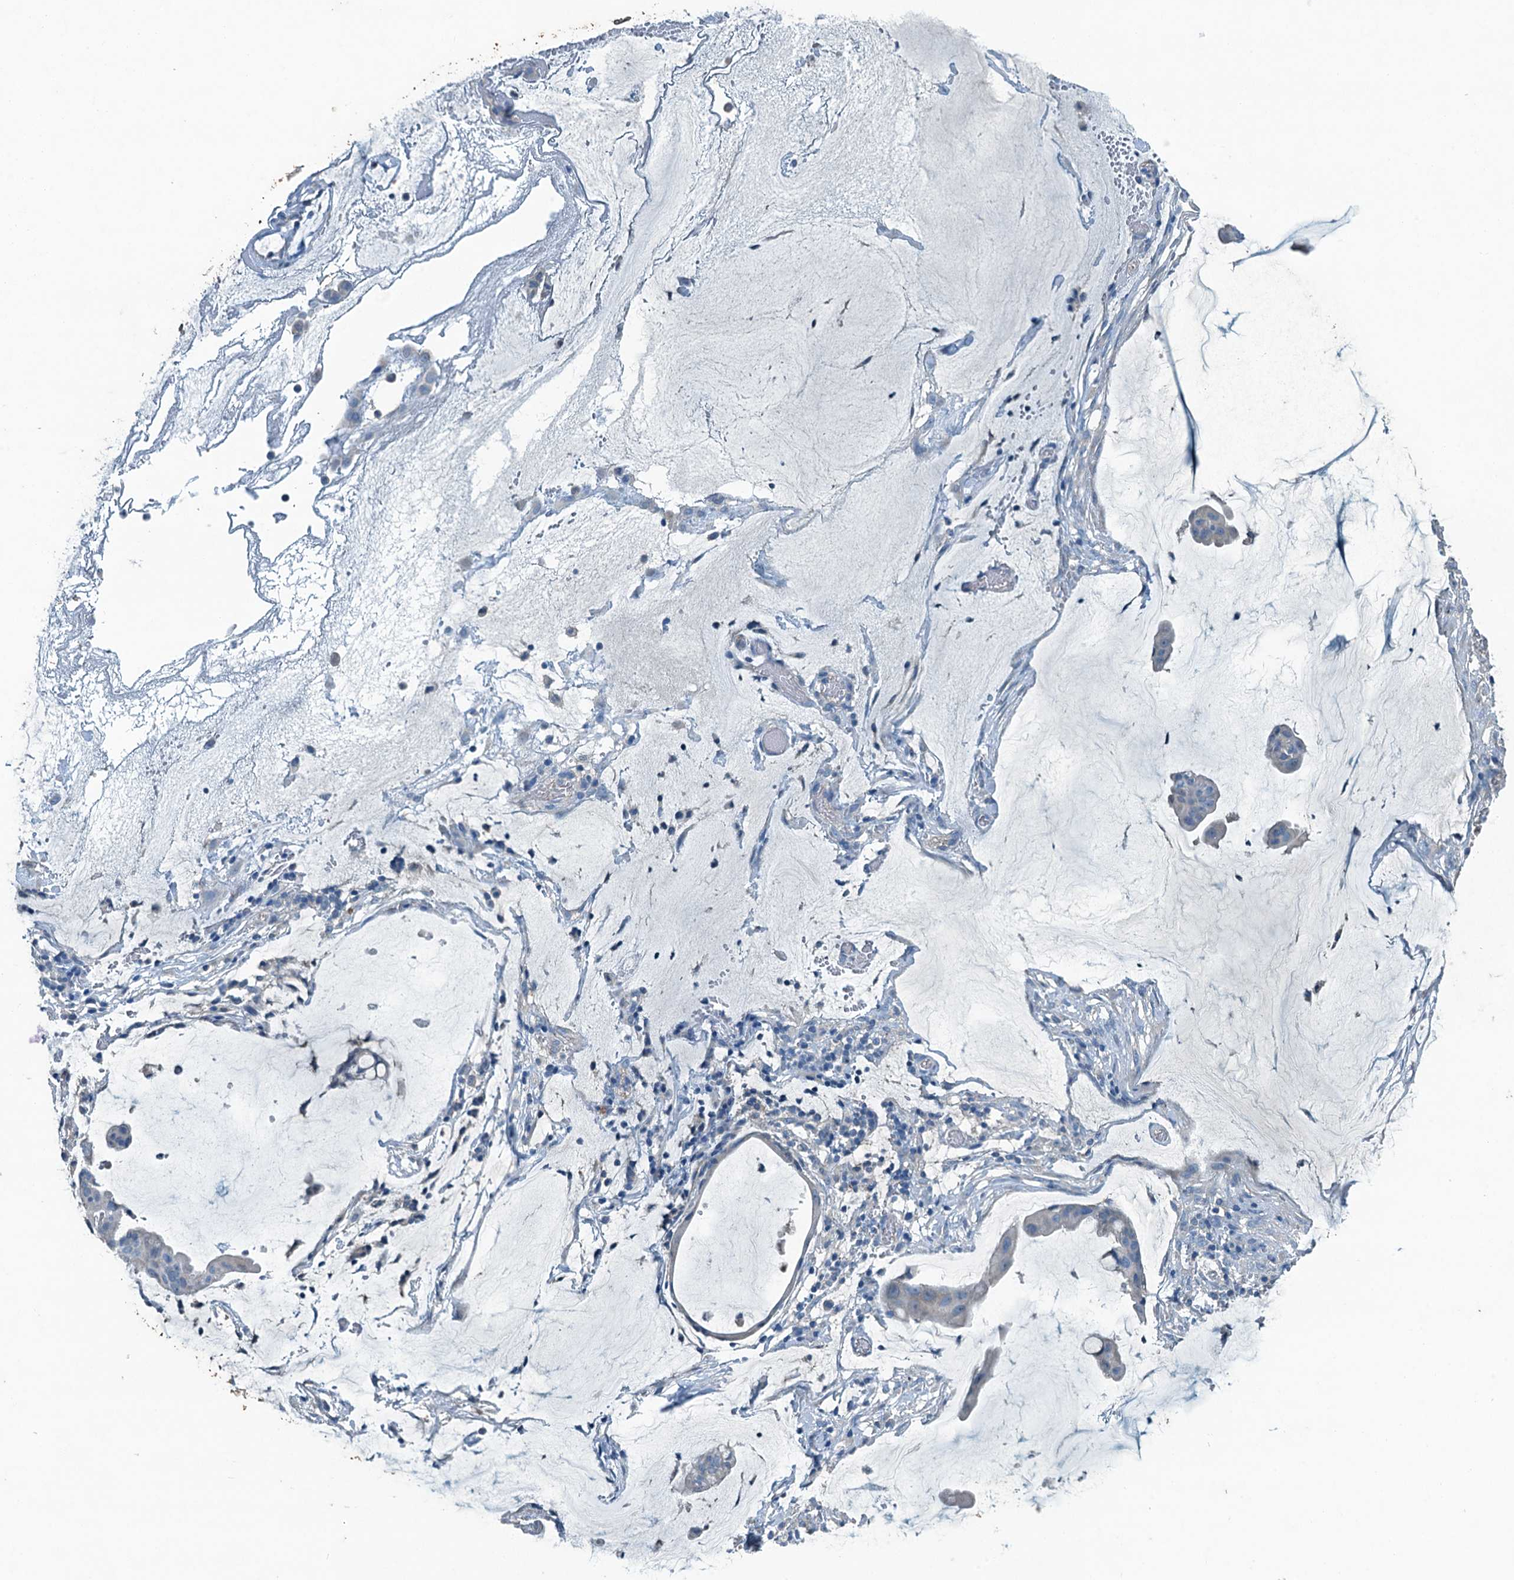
{"staining": {"intensity": "negative", "quantity": "none", "location": "none"}, "tissue": "ovarian cancer", "cell_type": "Tumor cells", "image_type": "cancer", "snomed": [{"axis": "morphology", "description": "Cystadenocarcinoma, mucinous, NOS"}, {"axis": "topography", "description": "Ovary"}], "caption": "Ovarian cancer (mucinous cystadenocarcinoma) was stained to show a protein in brown. There is no significant staining in tumor cells.", "gene": "CBLIF", "patient": {"sex": "female", "age": 73}}